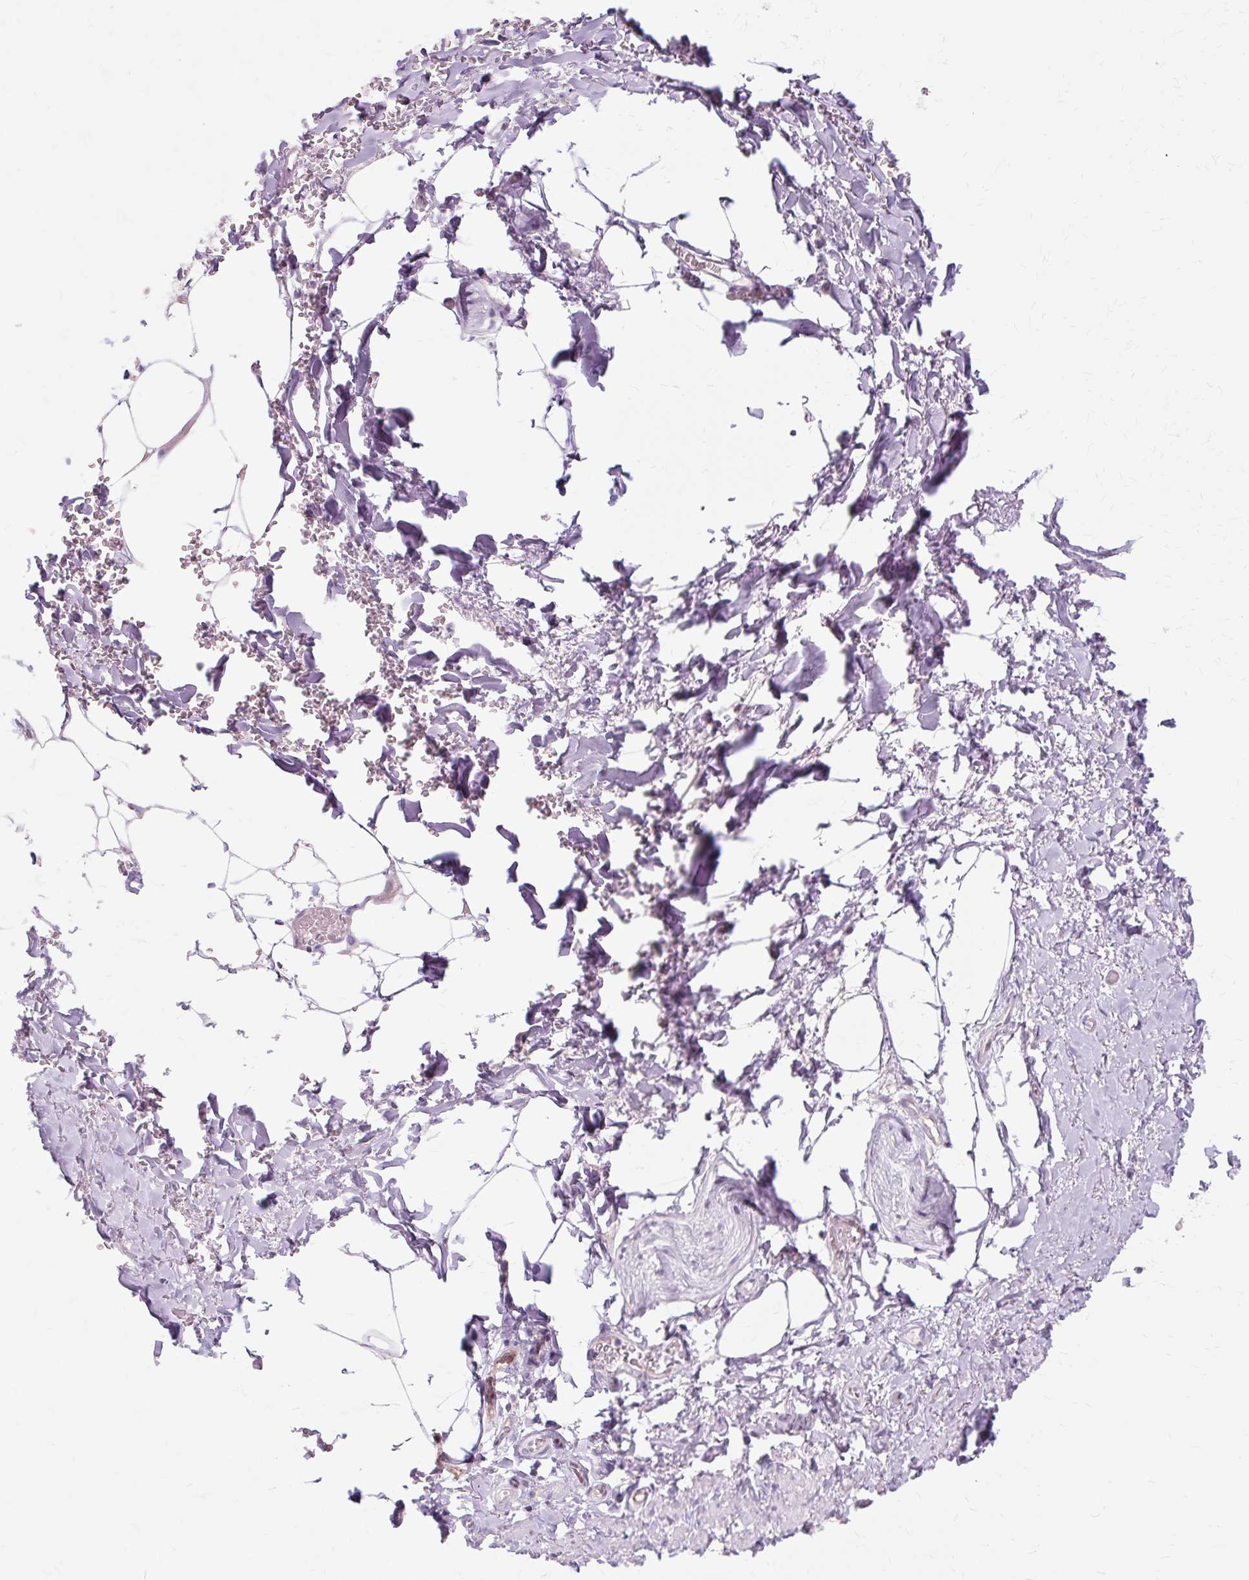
{"staining": {"intensity": "negative", "quantity": "none", "location": "none"}, "tissue": "adipose tissue", "cell_type": "Adipocytes", "image_type": "normal", "snomed": [{"axis": "morphology", "description": "Normal tissue, NOS"}, {"axis": "topography", "description": "Vagina"}, {"axis": "topography", "description": "Peripheral nerve tissue"}], "caption": "Immunohistochemistry (IHC) image of unremarkable adipose tissue: human adipose tissue stained with DAB exhibits no significant protein staining in adipocytes. The staining was performed using DAB to visualize the protein expression in brown, while the nuclei were stained in blue with hematoxylin (Magnification: 20x).", "gene": "ZNF35", "patient": {"sex": "female", "age": 71}}